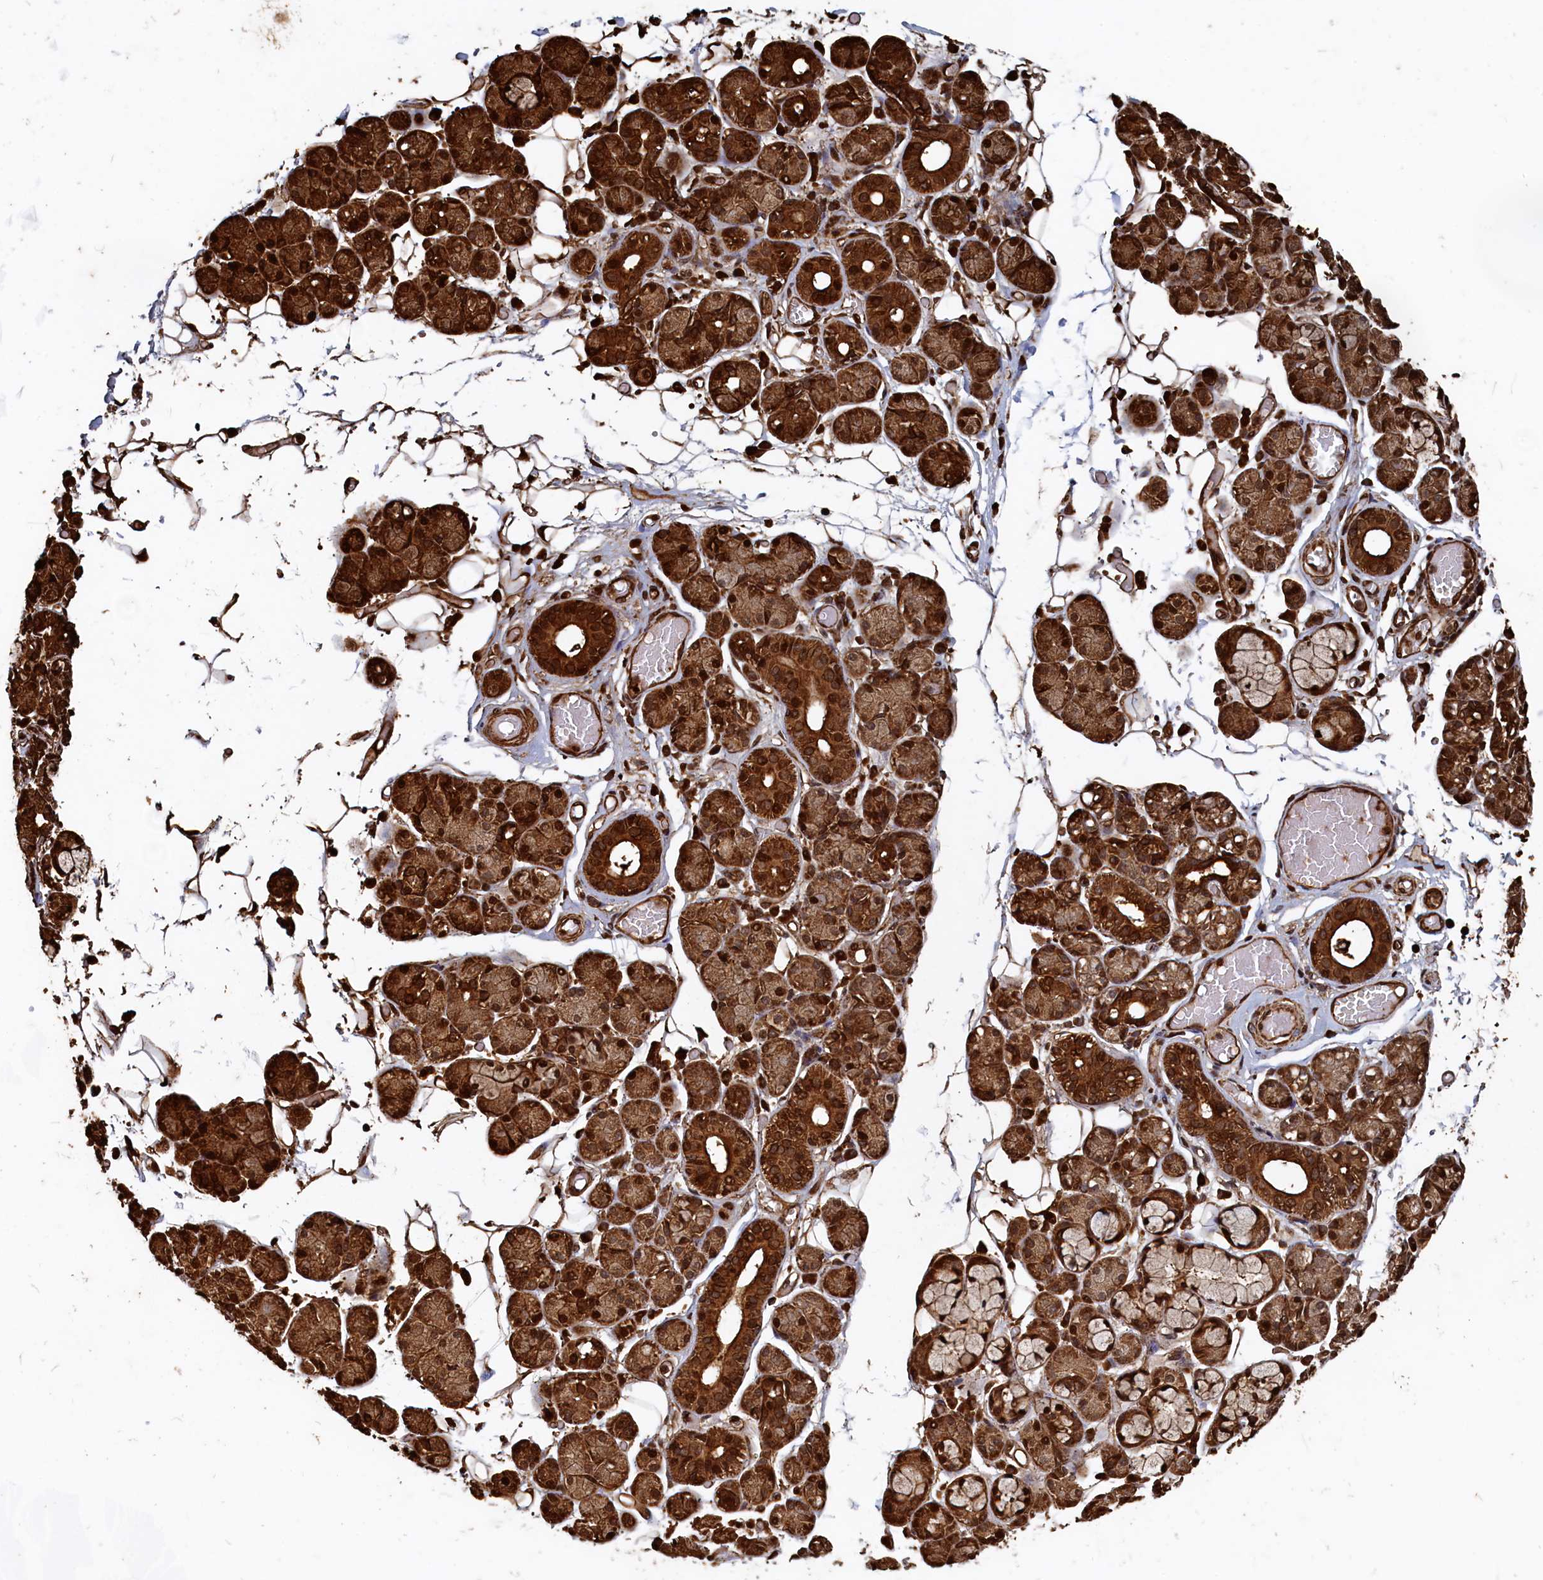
{"staining": {"intensity": "strong", "quantity": ">75%", "location": "cytoplasmic/membranous,nuclear"}, "tissue": "salivary gland", "cell_type": "Glandular cells", "image_type": "normal", "snomed": [{"axis": "morphology", "description": "Normal tissue, NOS"}, {"axis": "topography", "description": "Salivary gland"}], "caption": "Glandular cells show strong cytoplasmic/membranous,nuclear staining in approximately >75% of cells in unremarkable salivary gland. The staining is performed using DAB (3,3'-diaminobenzidine) brown chromogen to label protein expression. The nuclei are counter-stained blue using hematoxylin.", "gene": "PIGN", "patient": {"sex": "male", "age": 63}}